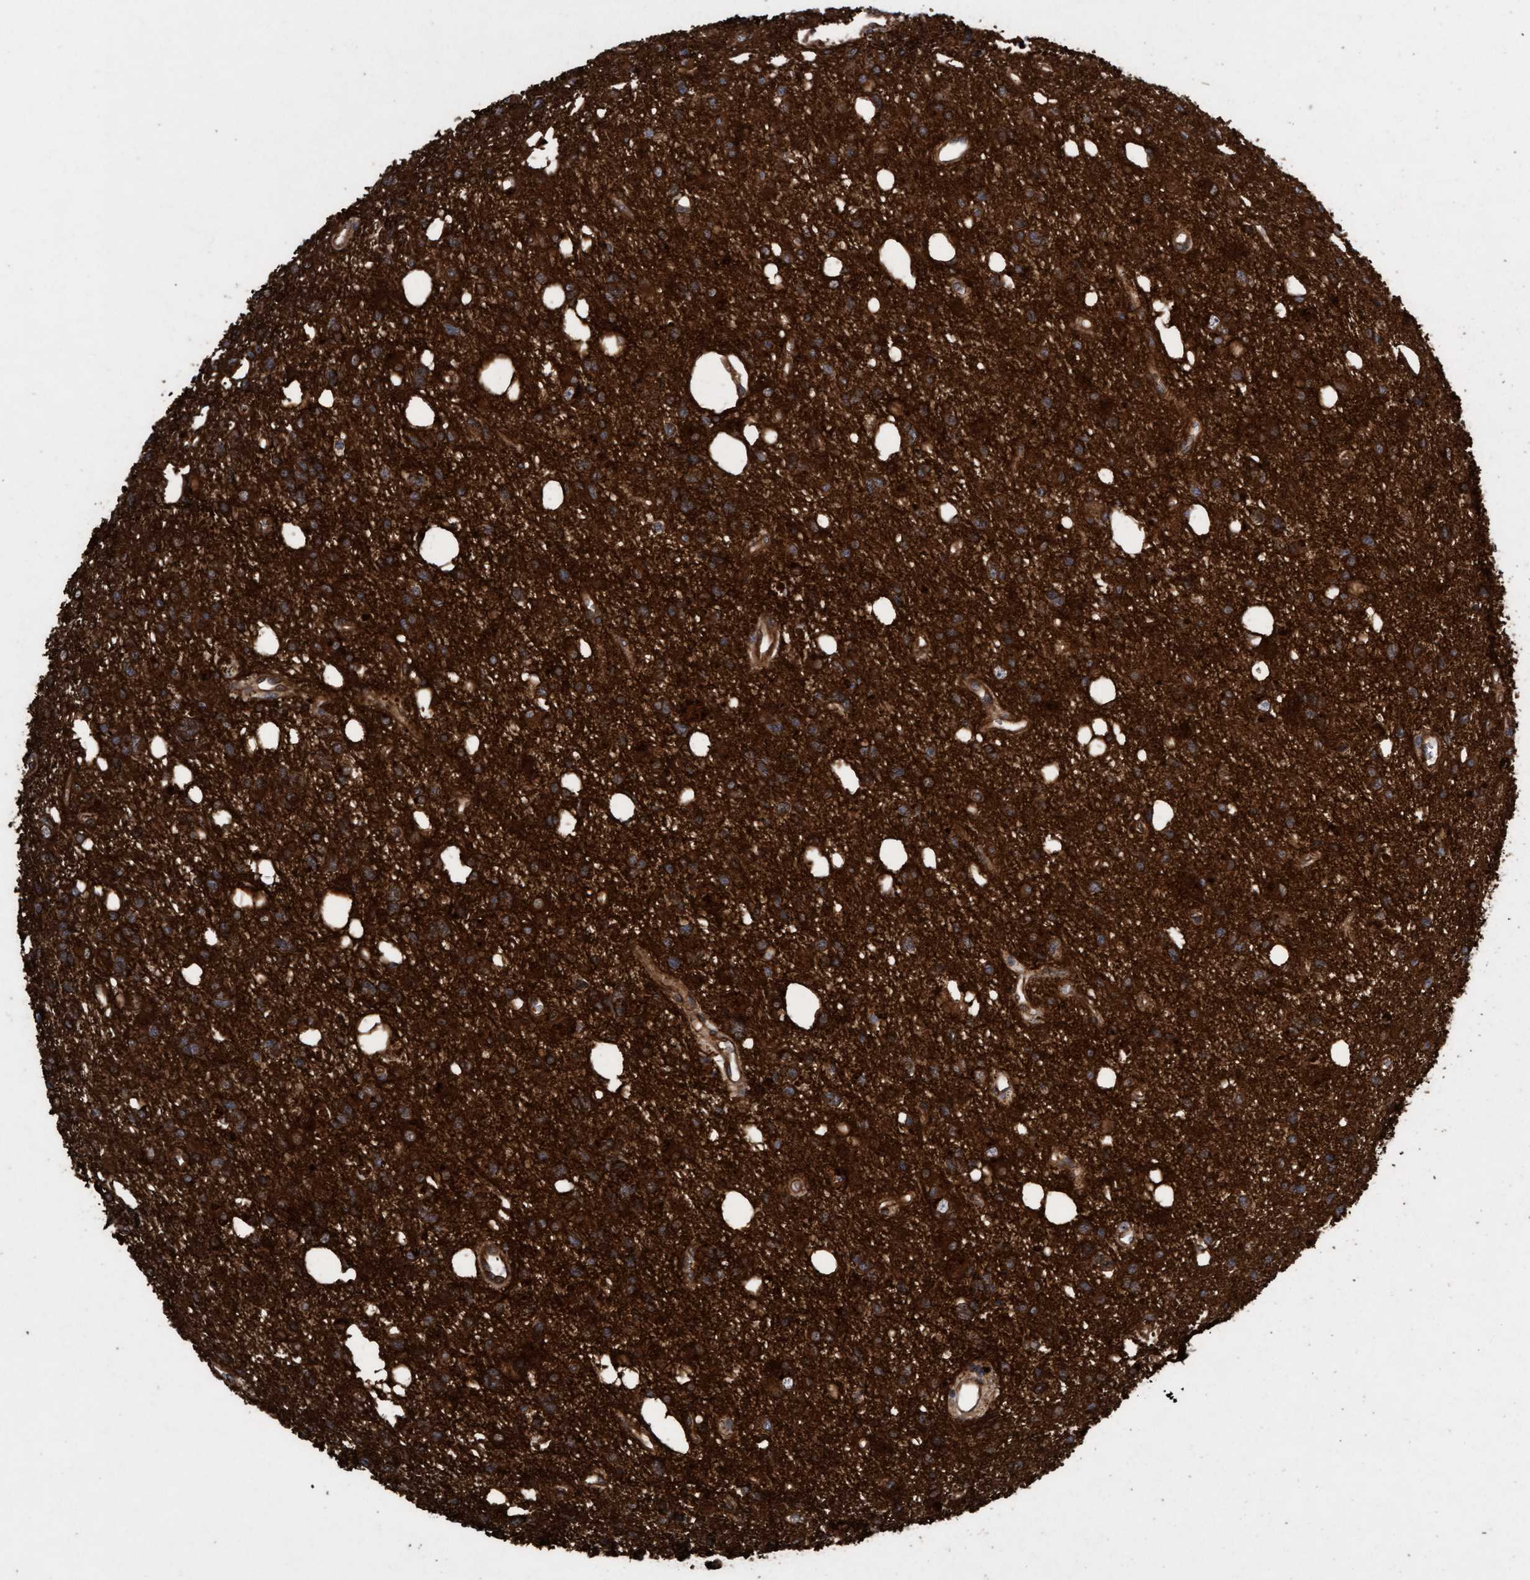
{"staining": {"intensity": "strong", "quantity": ">75%", "location": "cytoplasmic/membranous"}, "tissue": "glioma", "cell_type": "Tumor cells", "image_type": "cancer", "snomed": [{"axis": "morphology", "description": "Glioma, malignant, High grade"}, {"axis": "topography", "description": "Brain"}], "caption": "Immunohistochemical staining of human high-grade glioma (malignant) reveals high levels of strong cytoplasmic/membranous protein expression in about >75% of tumor cells.", "gene": "CDC42EP4", "patient": {"sex": "female", "age": 62}}